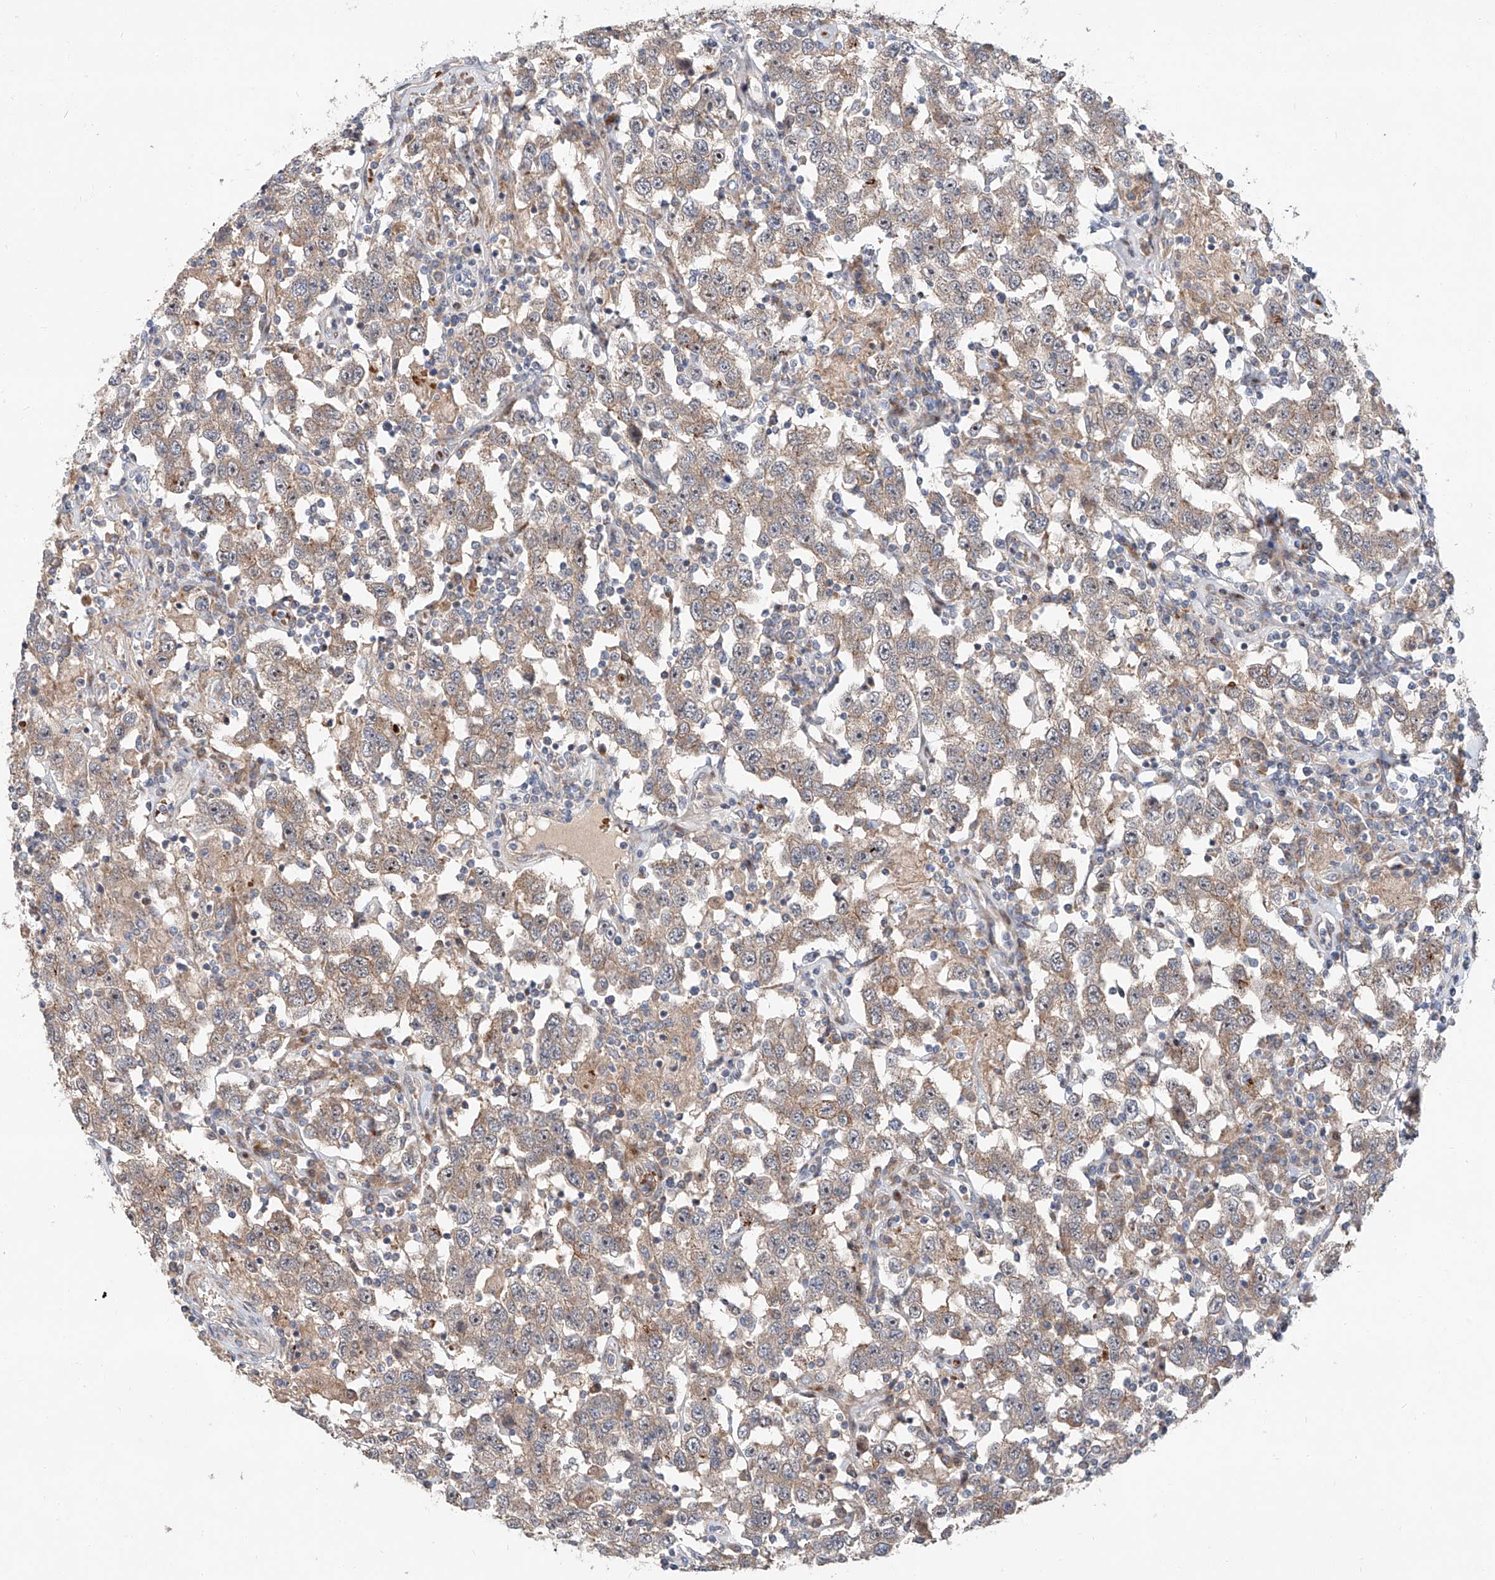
{"staining": {"intensity": "weak", "quantity": ">75%", "location": "cytoplasmic/membranous"}, "tissue": "testis cancer", "cell_type": "Tumor cells", "image_type": "cancer", "snomed": [{"axis": "morphology", "description": "Seminoma, NOS"}, {"axis": "topography", "description": "Testis"}], "caption": "High-magnification brightfield microscopy of seminoma (testis) stained with DAB (brown) and counterstained with hematoxylin (blue). tumor cells exhibit weak cytoplasmic/membranous staining is appreciated in approximately>75% of cells. (brown staining indicates protein expression, while blue staining denotes nuclei).", "gene": "USF3", "patient": {"sex": "male", "age": 41}}